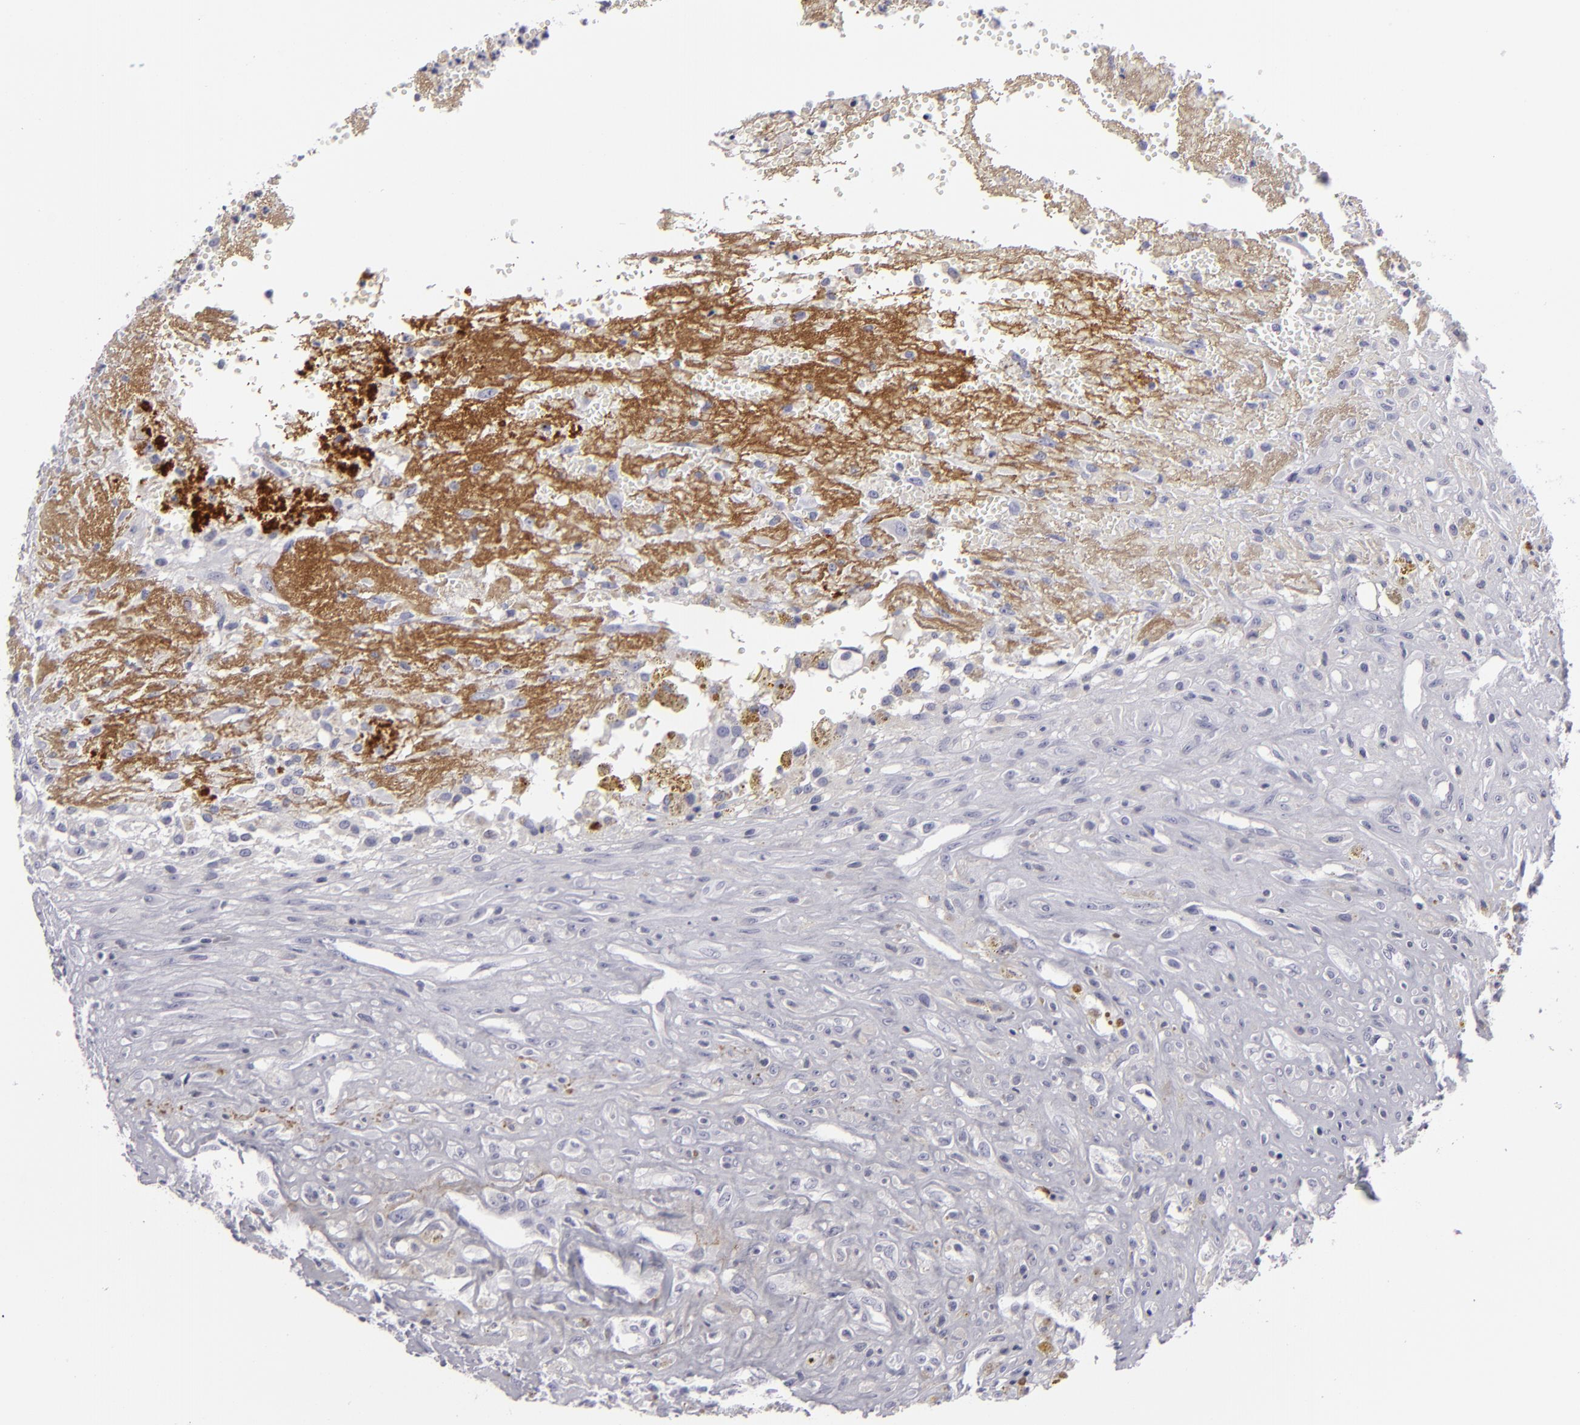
{"staining": {"intensity": "negative", "quantity": "none", "location": "none"}, "tissue": "glioma", "cell_type": "Tumor cells", "image_type": "cancer", "snomed": [{"axis": "morphology", "description": "Glioma, malignant, High grade"}, {"axis": "topography", "description": "Brain"}], "caption": "Histopathology image shows no significant protein expression in tumor cells of malignant glioma (high-grade).", "gene": "C9", "patient": {"sex": "male", "age": 66}}